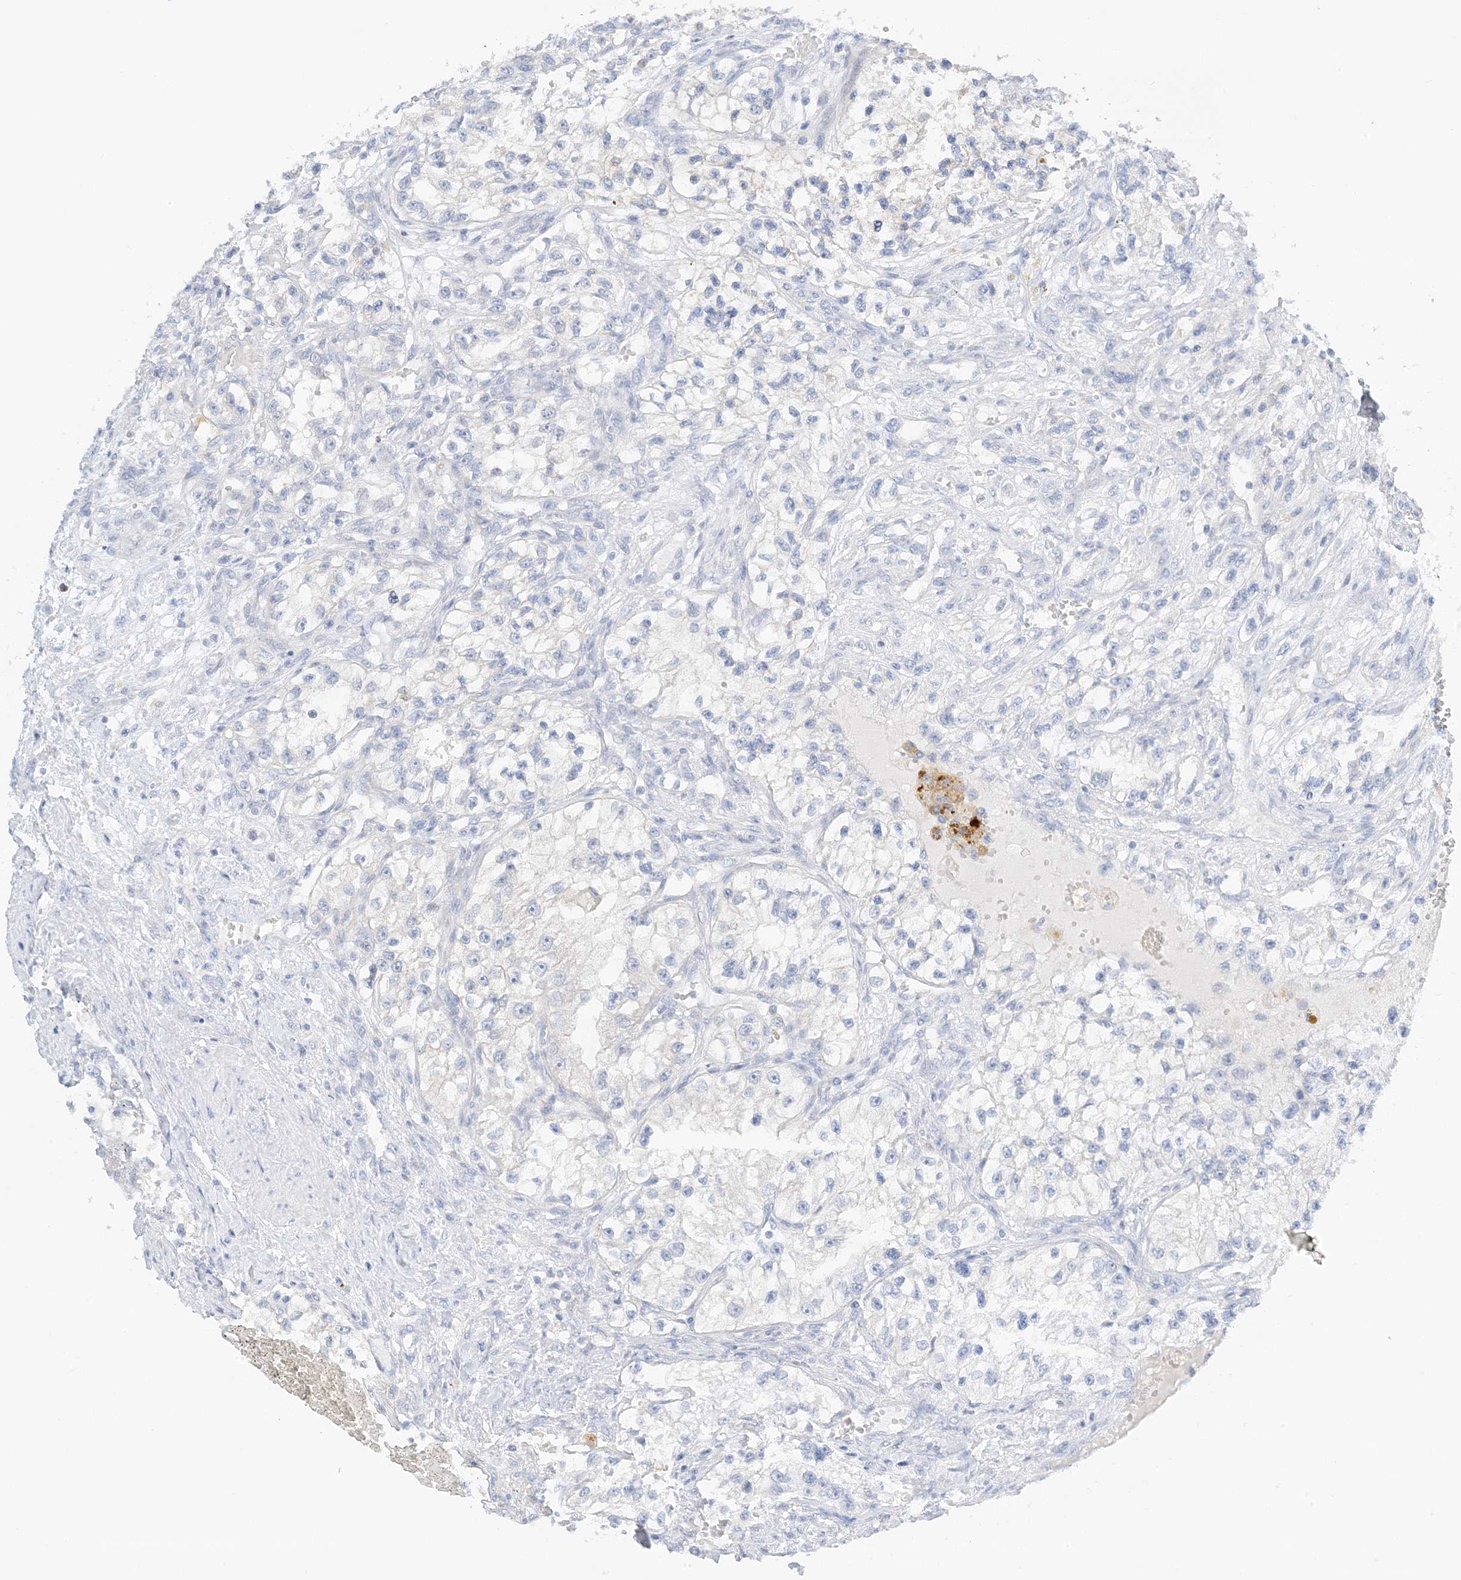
{"staining": {"intensity": "negative", "quantity": "none", "location": "none"}, "tissue": "renal cancer", "cell_type": "Tumor cells", "image_type": "cancer", "snomed": [{"axis": "morphology", "description": "Adenocarcinoma, NOS"}, {"axis": "topography", "description": "Kidney"}], "caption": "A high-resolution histopathology image shows immunohistochemistry staining of renal cancer (adenocarcinoma), which reveals no significant positivity in tumor cells.", "gene": "KIFBP", "patient": {"sex": "female", "age": 57}}